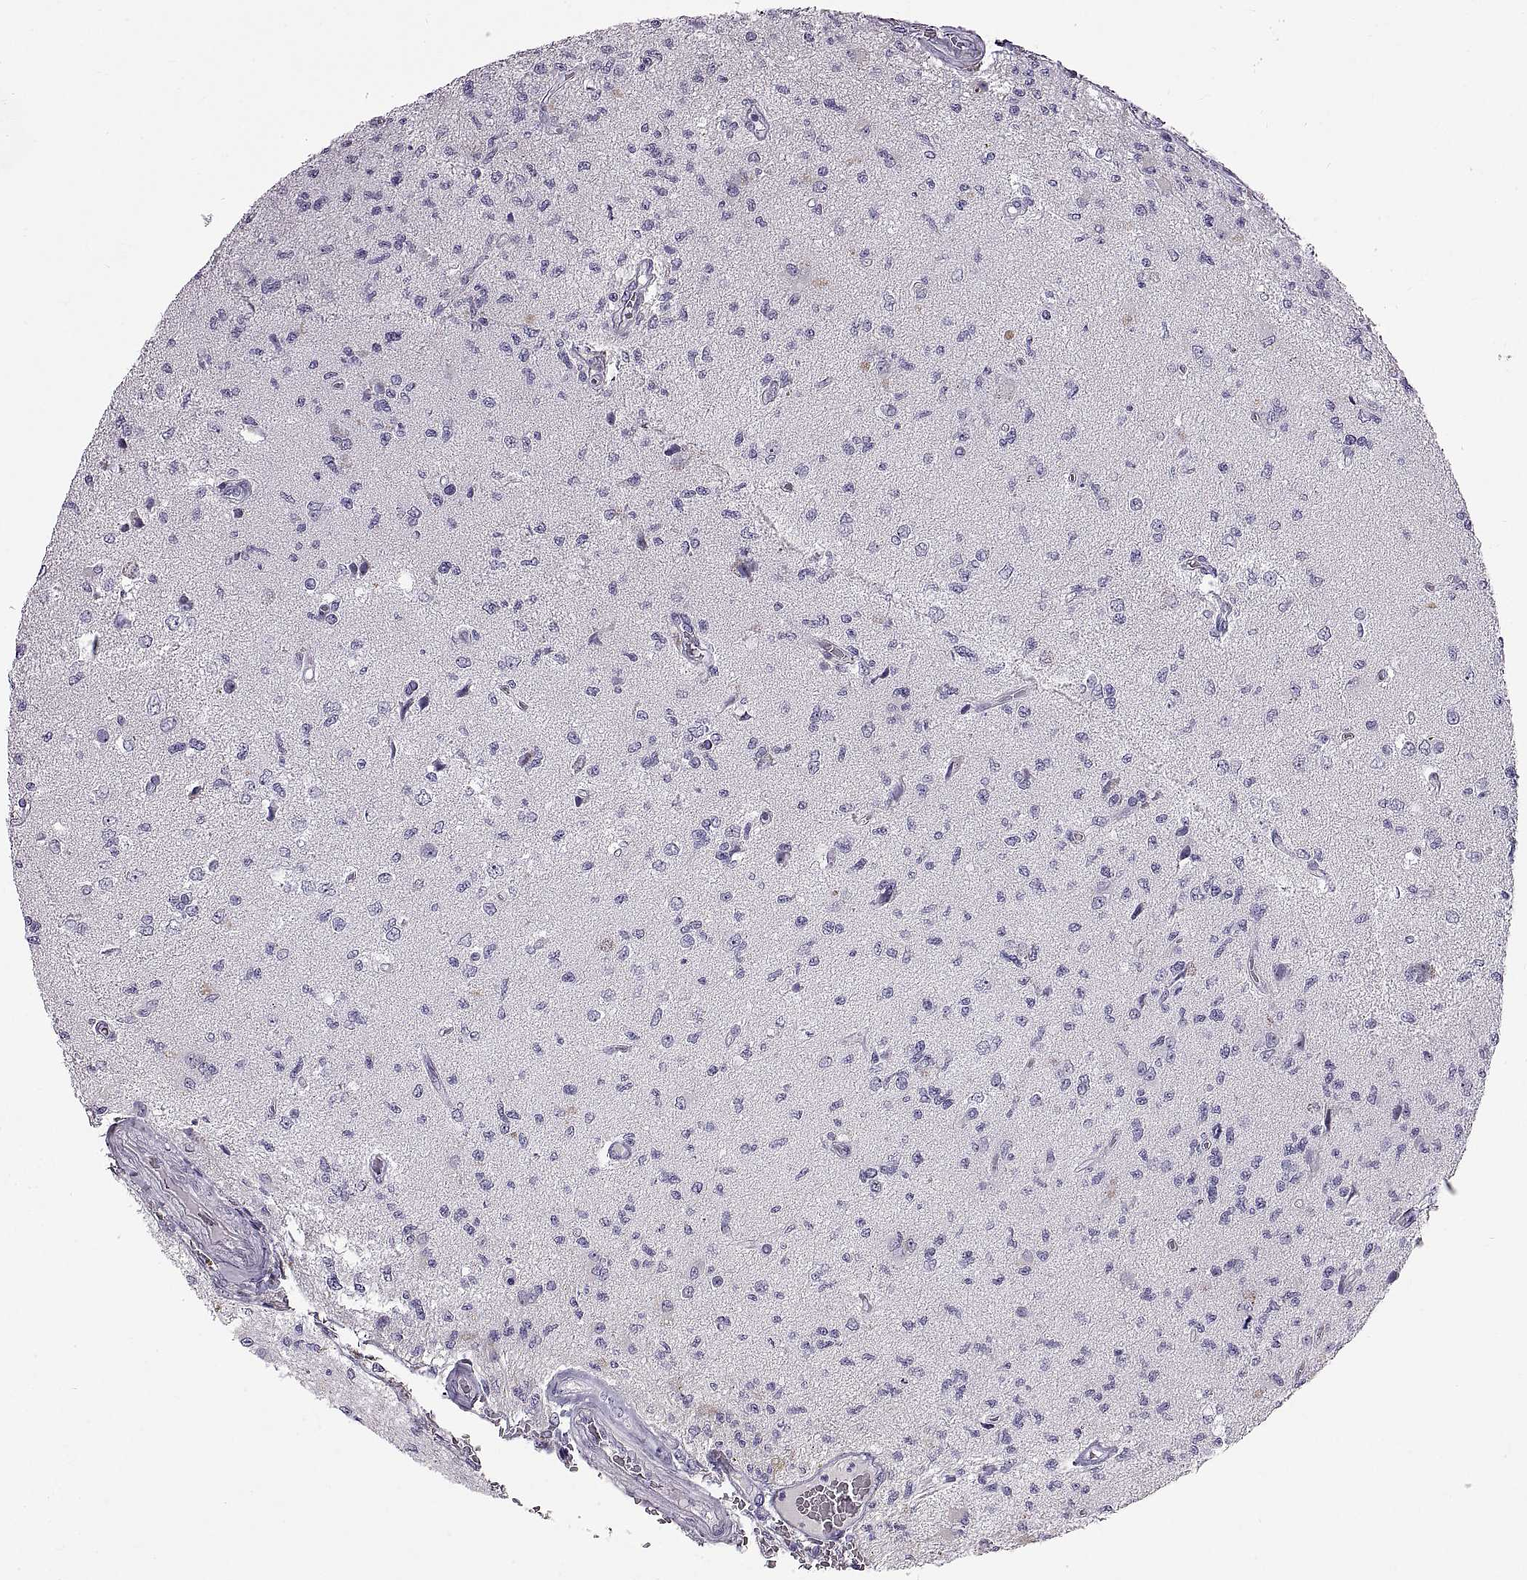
{"staining": {"intensity": "negative", "quantity": "none", "location": "none"}, "tissue": "glioma", "cell_type": "Tumor cells", "image_type": "cancer", "snomed": [{"axis": "morphology", "description": "Glioma, malignant, High grade"}, {"axis": "topography", "description": "Brain"}], "caption": "The image shows no staining of tumor cells in high-grade glioma (malignant). Nuclei are stained in blue.", "gene": "WFDC8", "patient": {"sex": "male", "age": 56}}